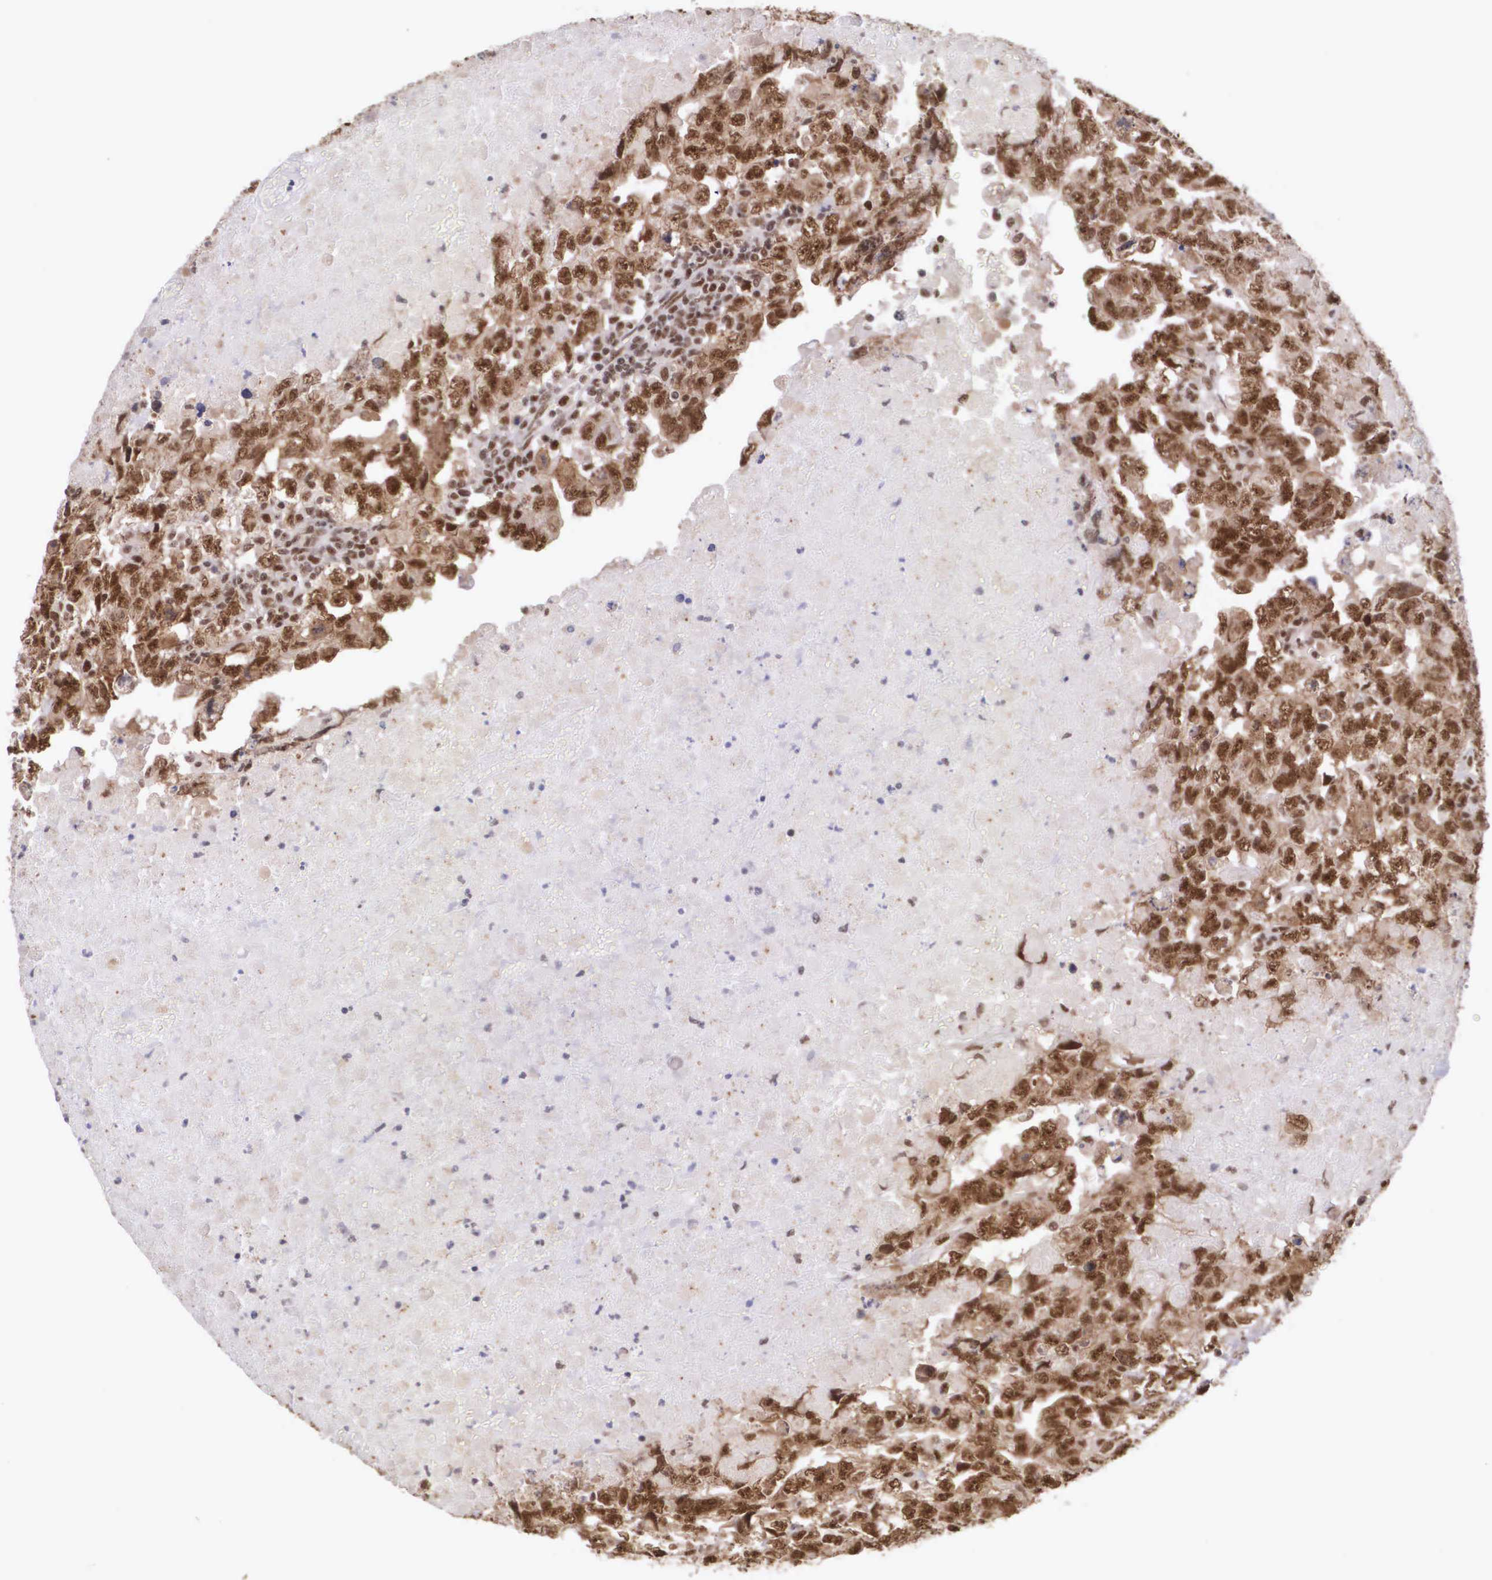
{"staining": {"intensity": "strong", "quantity": ">75%", "location": "cytoplasmic/membranous,nuclear"}, "tissue": "testis cancer", "cell_type": "Tumor cells", "image_type": "cancer", "snomed": [{"axis": "morphology", "description": "Carcinoma, Embryonal, NOS"}, {"axis": "topography", "description": "Testis"}], "caption": "Immunohistochemical staining of testis embryonal carcinoma exhibits high levels of strong cytoplasmic/membranous and nuclear protein staining in about >75% of tumor cells.", "gene": "POLR2F", "patient": {"sex": "male", "age": 36}}